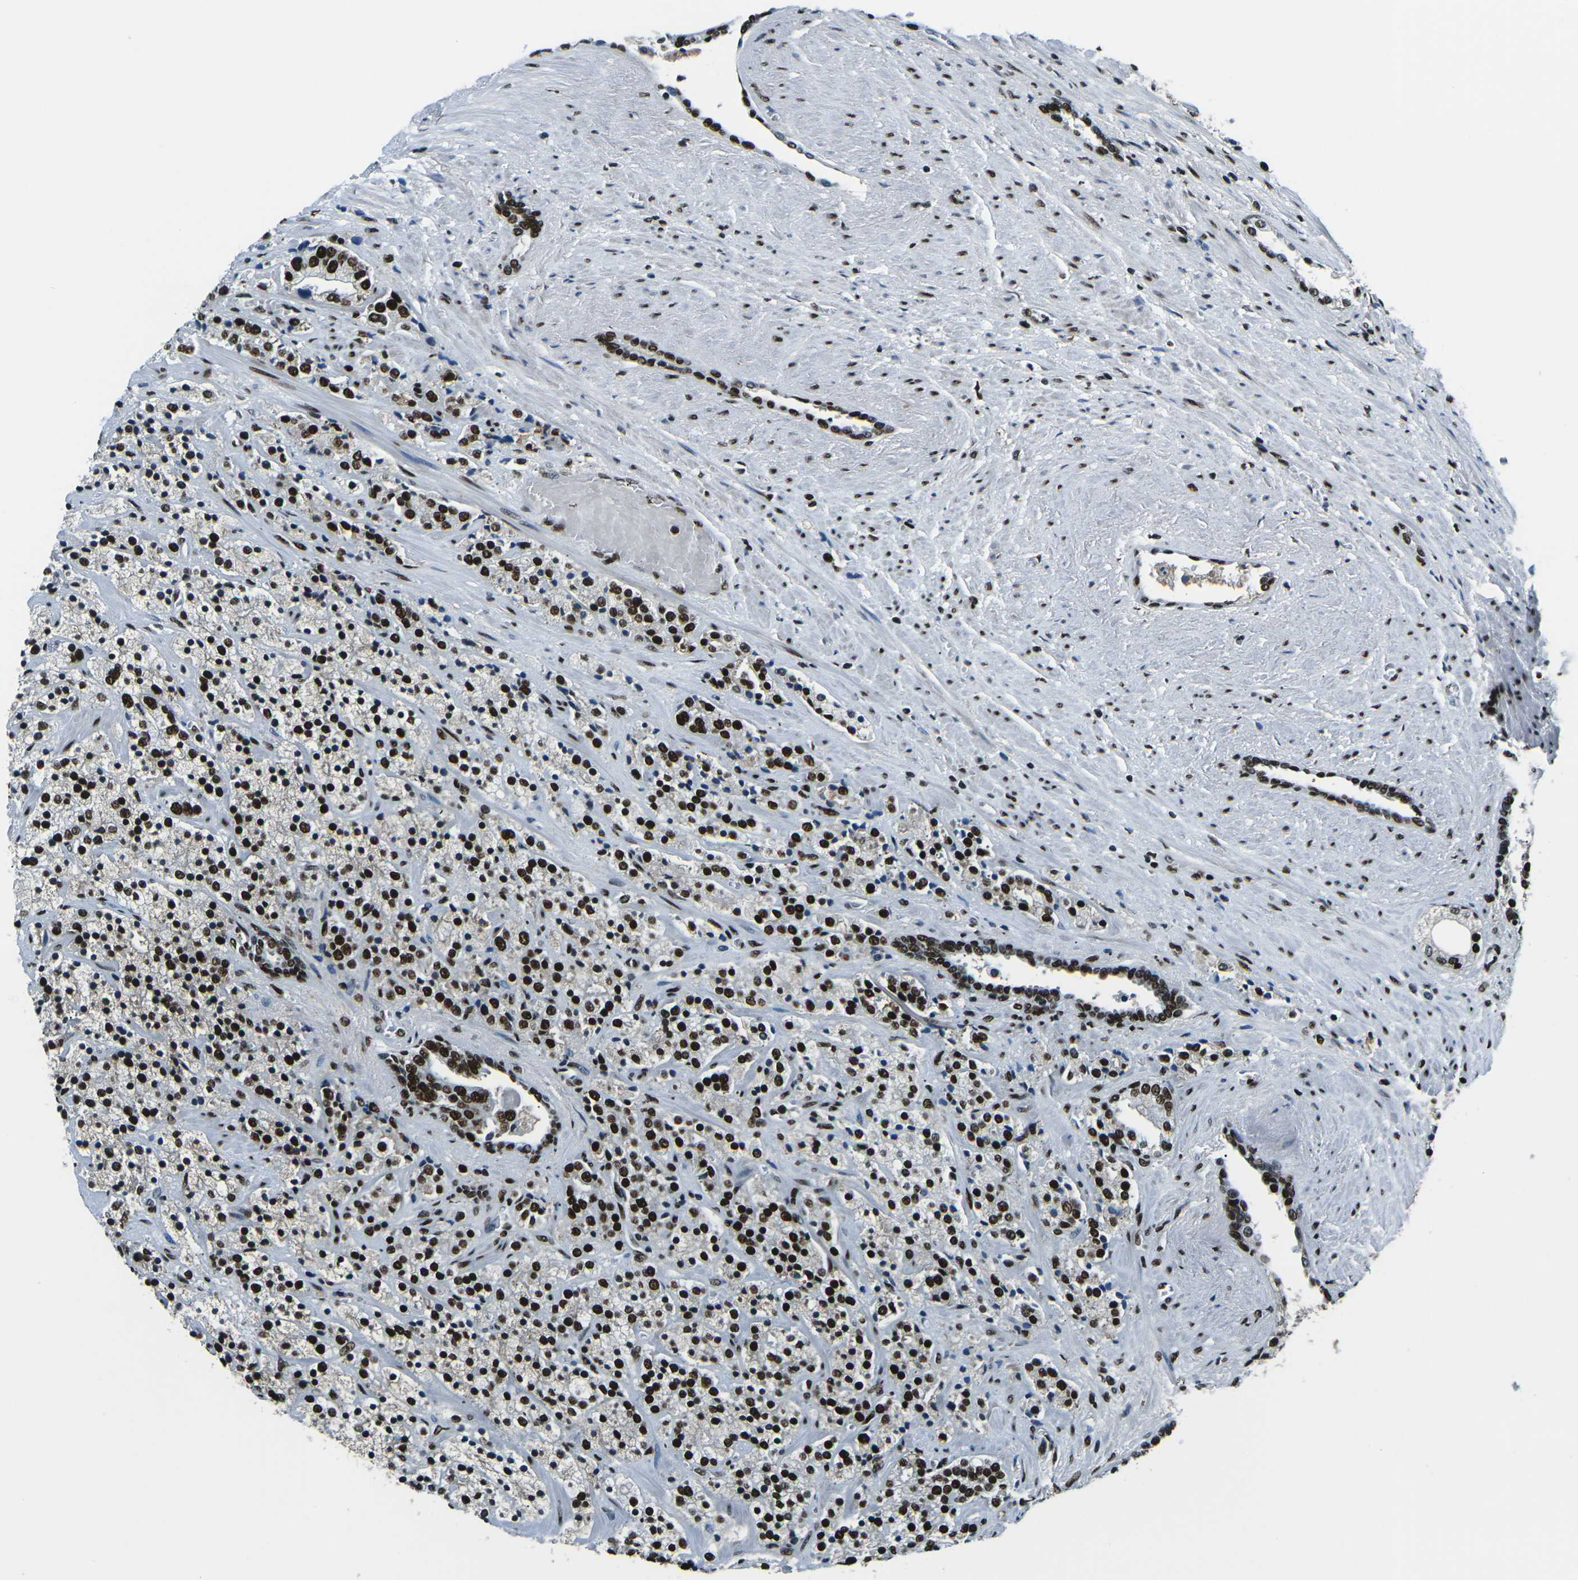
{"staining": {"intensity": "strong", "quantity": ">75%", "location": "nuclear"}, "tissue": "prostate cancer", "cell_type": "Tumor cells", "image_type": "cancer", "snomed": [{"axis": "morphology", "description": "Adenocarcinoma, High grade"}, {"axis": "topography", "description": "Prostate"}], "caption": "Immunohistochemical staining of human prostate adenocarcinoma (high-grade) reveals high levels of strong nuclear staining in about >75% of tumor cells. Ihc stains the protein of interest in brown and the nuclei are stained blue.", "gene": "HNRNPL", "patient": {"sex": "male", "age": 71}}